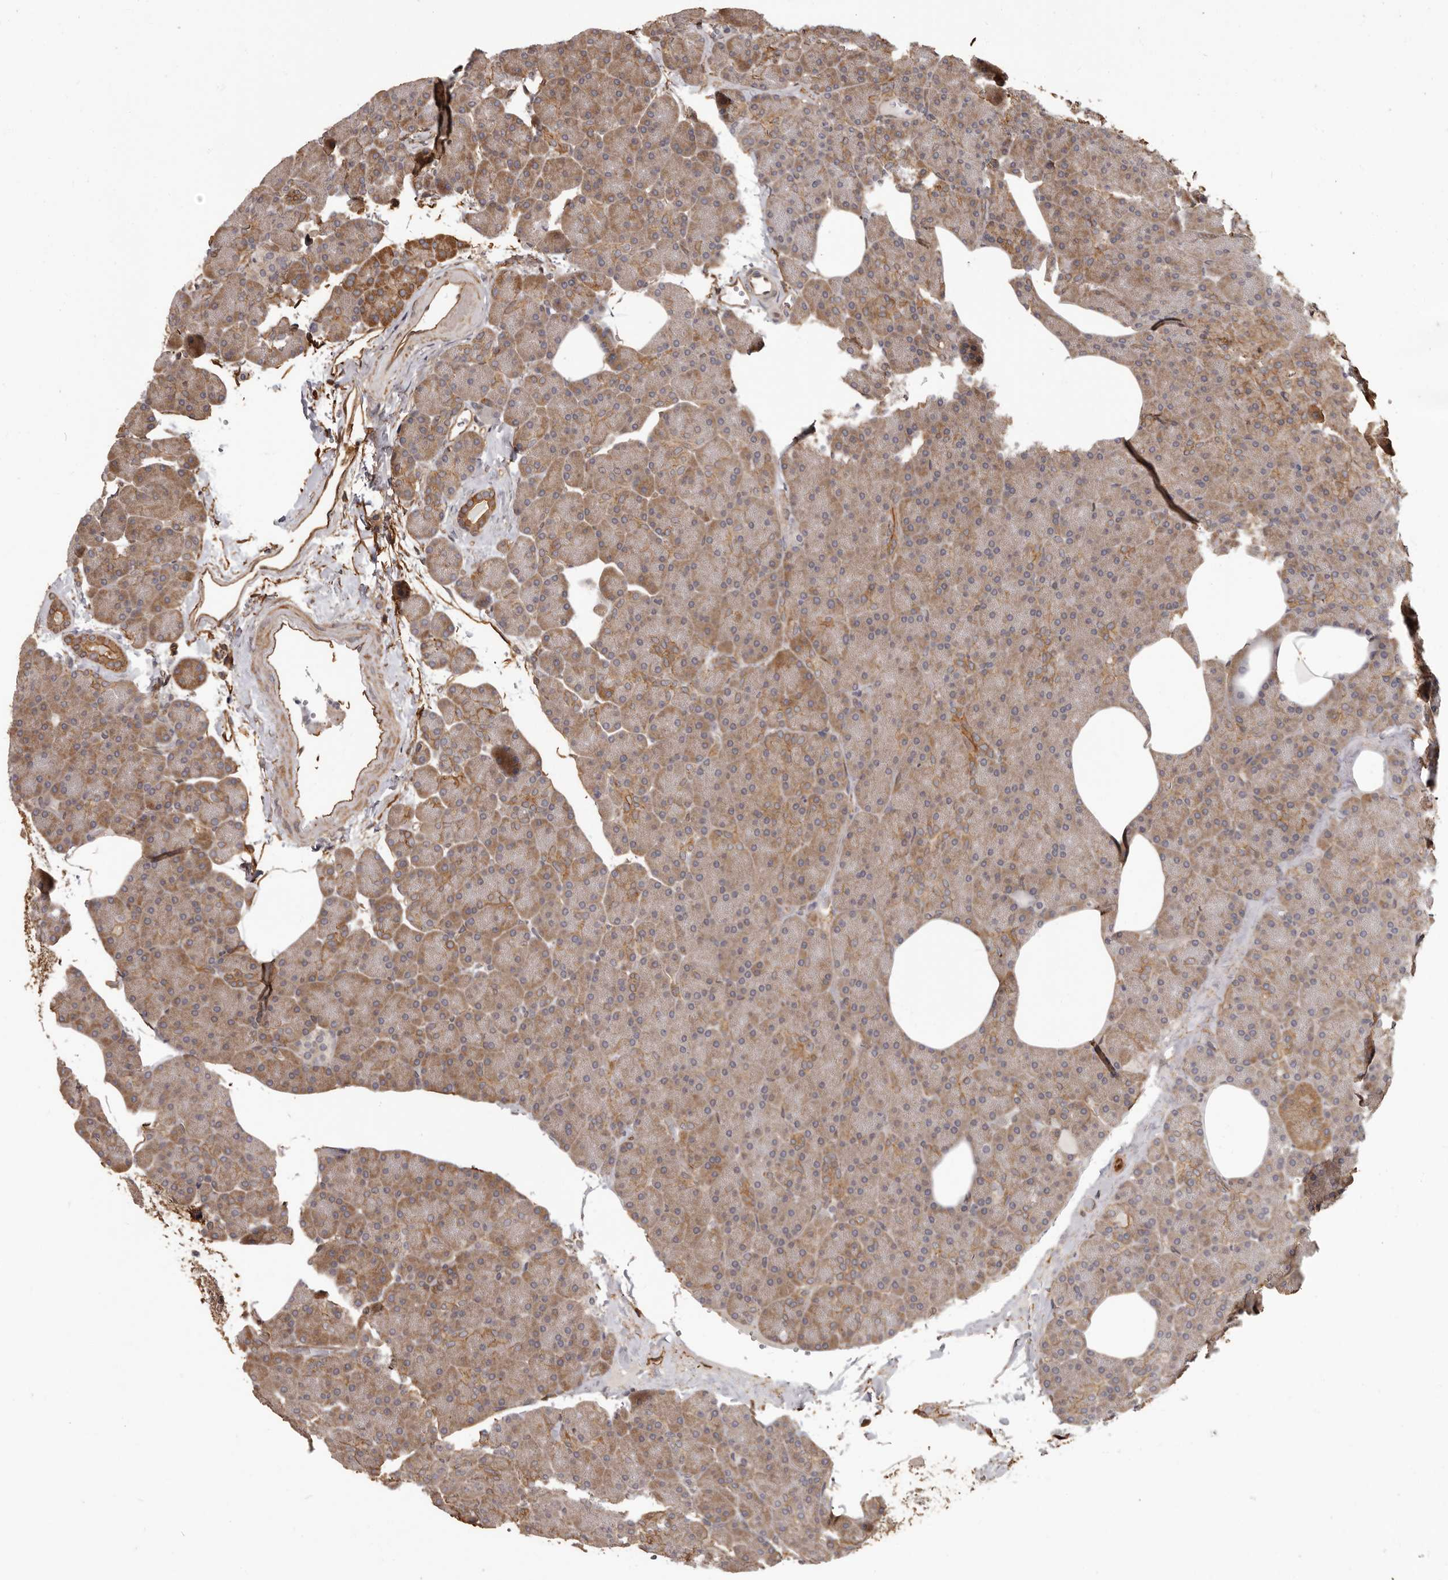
{"staining": {"intensity": "moderate", "quantity": "<25%", "location": "cytoplasmic/membranous"}, "tissue": "pancreas", "cell_type": "Exocrine glandular cells", "image_type": "normal", "snomed": [{"axis": "morphology", "description": "Normal tissue, NOS"}, {"axis": "morphology", "description": "Carcinoid, malignant, NOS"}, {"axis": "topography", "description": "Pancreas"}], "caption": "Immunohistochemical staining of unremarkable pancreas exhibits low levels of moderate cytoplasmic/membranous staining in about <25% of exocrine glandular cells.", "gene": "SLITRK6", "patient": {"sex": "female", "age": 35}}